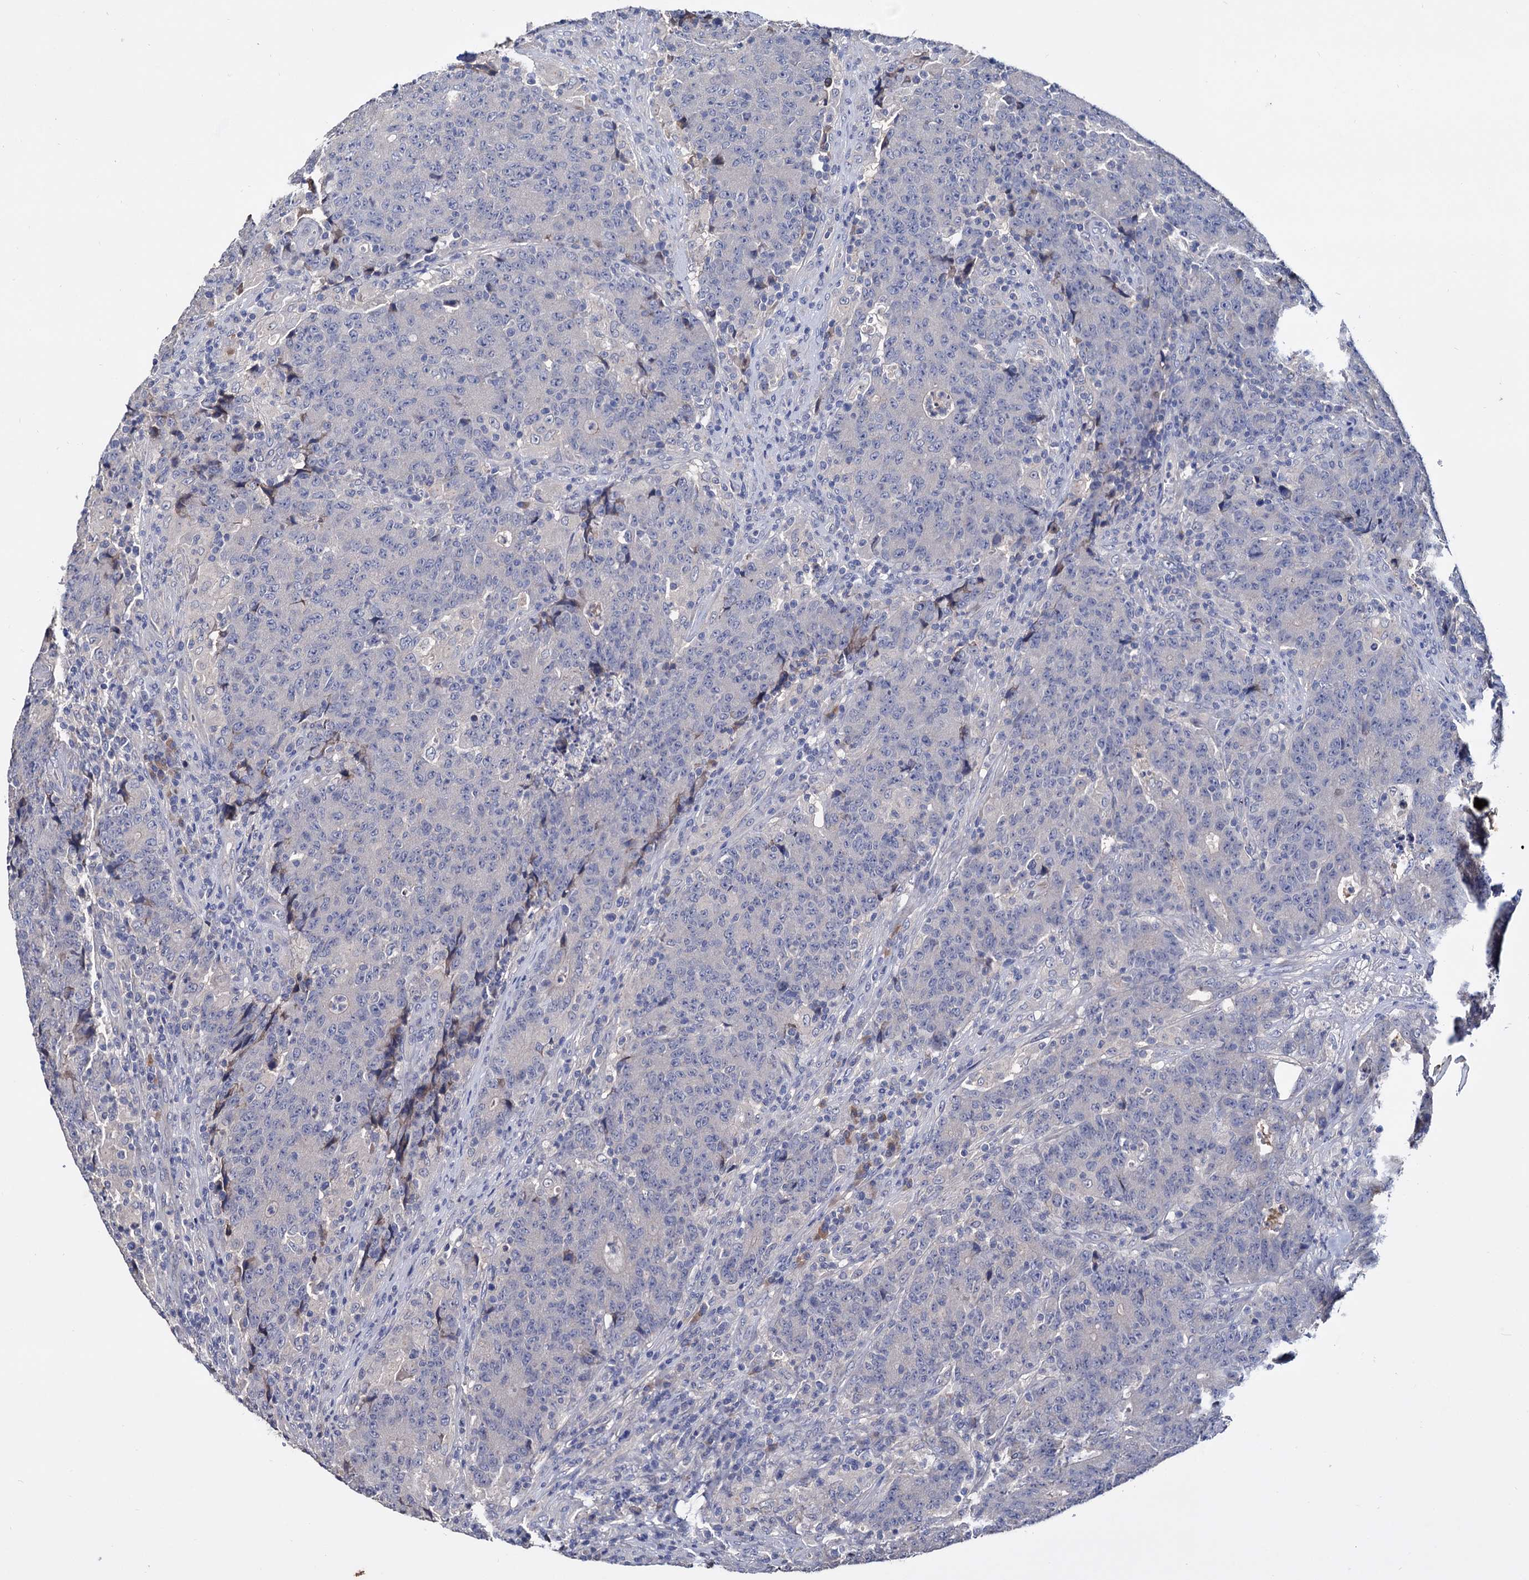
{"staining": {"intensity": "negative", "quantity": "none", "location": "none"}, "tissue": "colorectal cancer", "cell_type": "Tumor cells", "image_type": "cancer", "snomed": [{"axis": "morphology", "description": "Adenocarcinoma, NOS"}, {"axis": "topography", "description": "Colon"}], "caption": "IHC photomicrograph of colorectal cancer (adenocarcinoma) stained for a protein (brown), which demonstrates no positivity in tumor cells.", "gene": "NPAS4", "patient": {"sex": "female", "age": 75}}